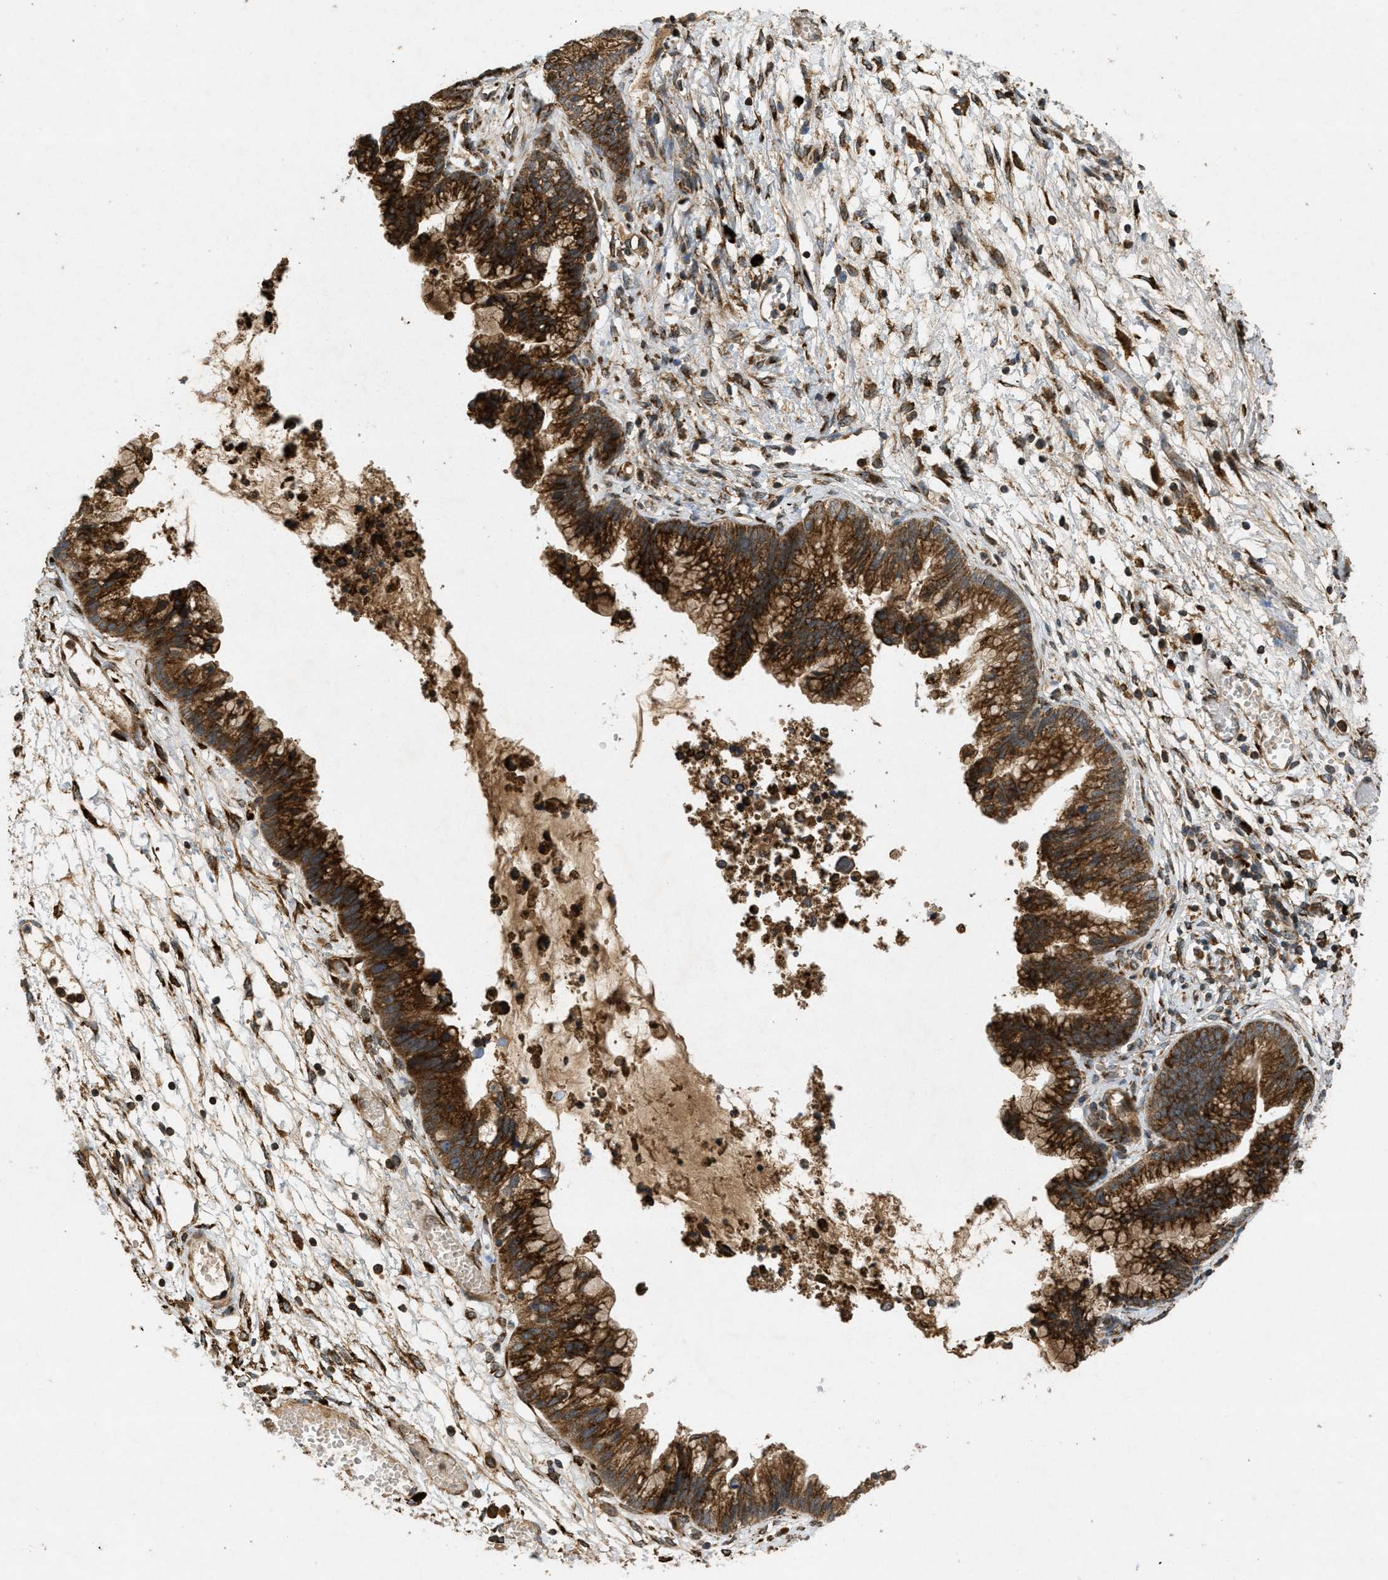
{"staining": {"intensity": "strong", "quantity": ">75%", "location": "cytoplasmic/membranous"}, "tissue": "cervical cancer", "cell_type": "Tumor cells", "image_type": "cancer", "snomed": [{"axis": "morphology", "description": "Adenocarcinoma, NOS"}, {"axis": "topography", "description": "Cervix"}], "caption": "A brown stain highlights strong cytoplasmic/membranous positivity of a protein in cervical adenocarcinoma tumor cells. (DAB = brown stain, brightfield microscopy at high magnification).", "gene": "PCDH18", "patient": {"sex": "female", "age": 44}}